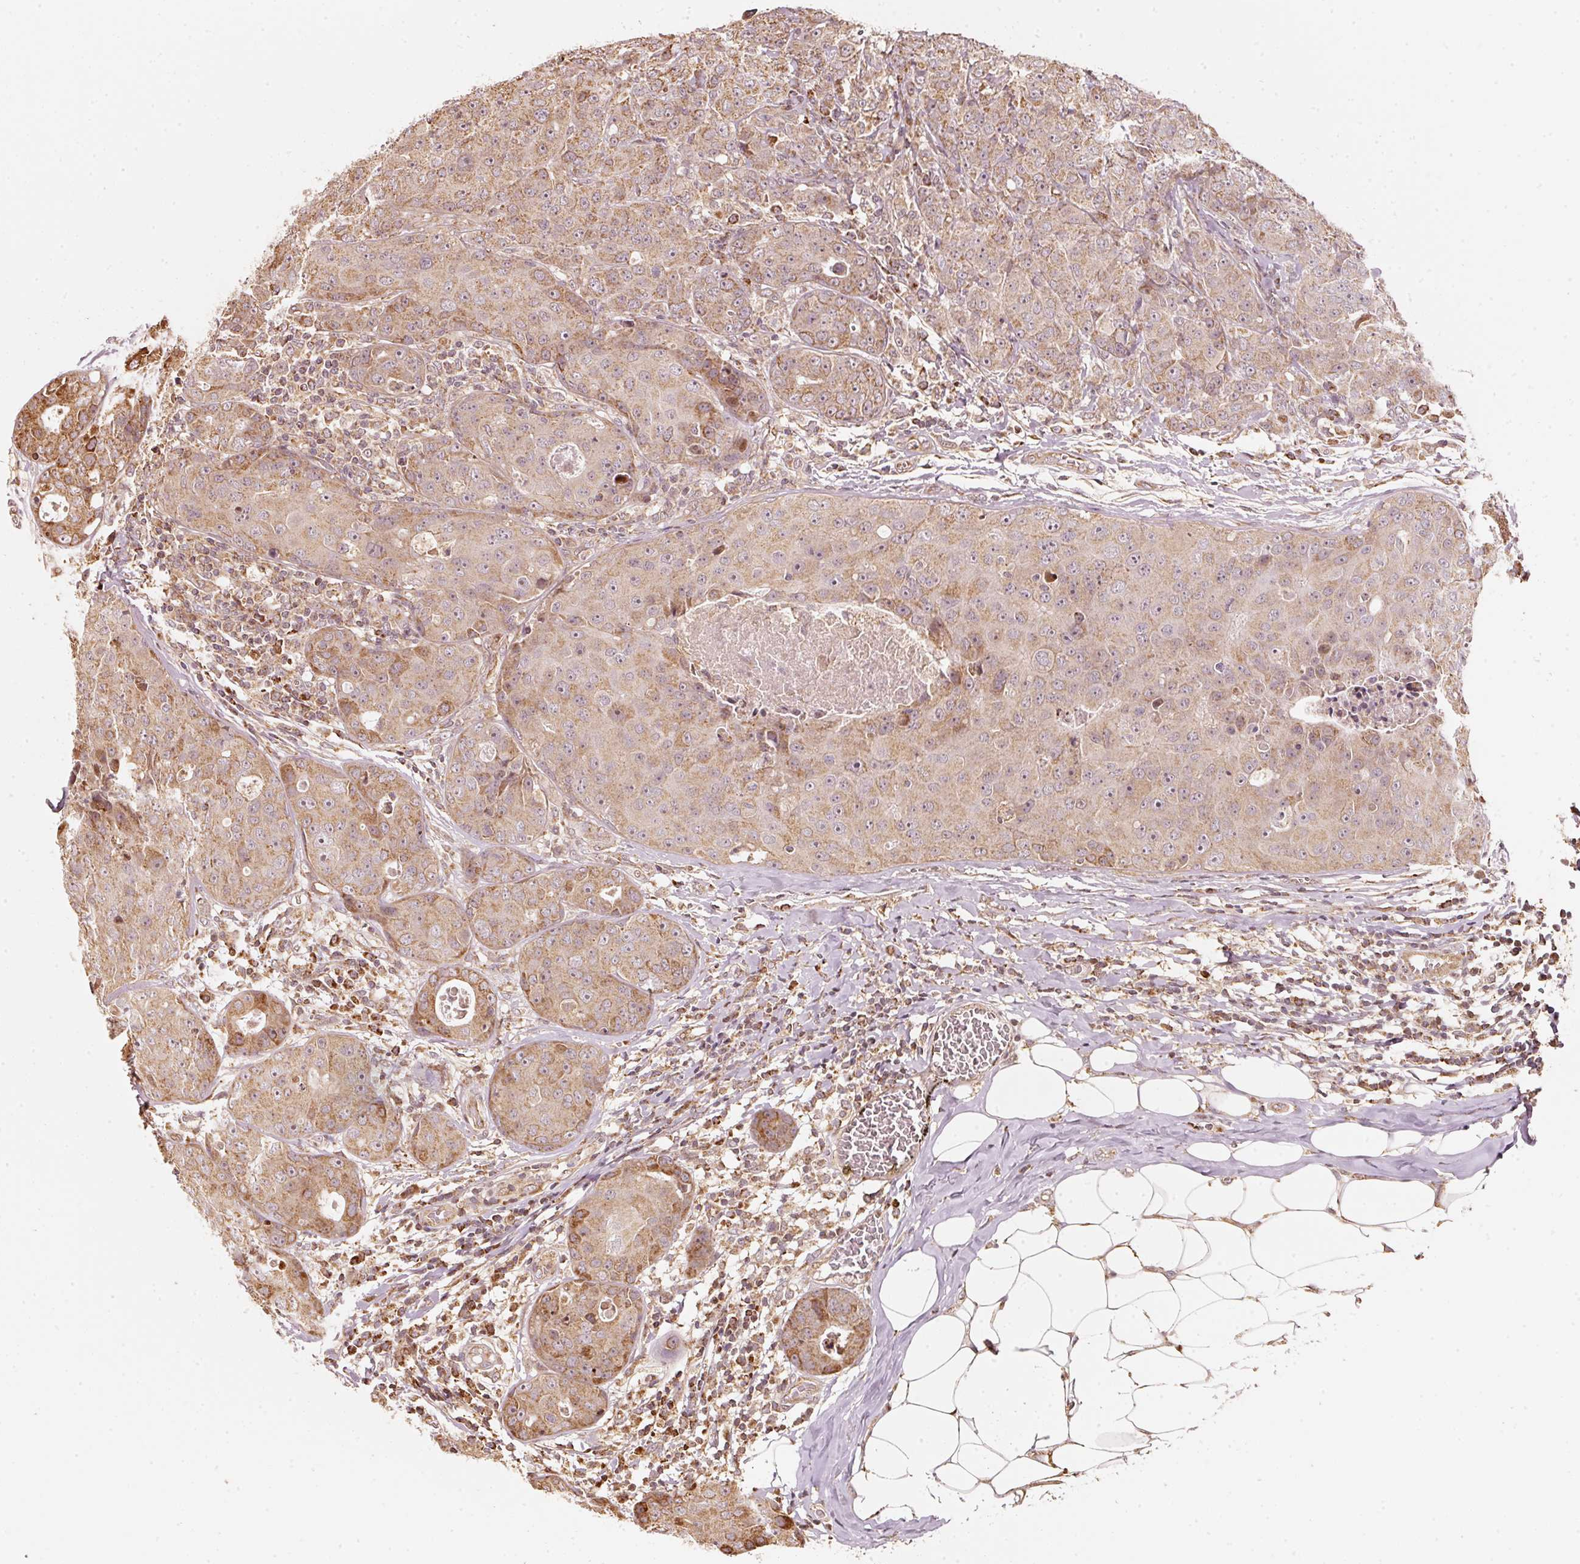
{"staining": {"intensity": "moderate", "quantity": ">75%", "location": "cytoplasmic/membranous,nuclear"}, "tissue": "breast cancer", "cell_type": "Tumor cells", "image_type": "cancer", "snomed": [{"axis": "morphology", "description": "Duct carcinoma"}, {"axis": "topography", "description": "Breast"}], "caption": "Human infiltrating ductal carcinoma (breast) stained with a brown dye shows moderate cytoplasmic/membranous and nuclear positive expression in about >75% of tumor cells.", "gene": "RAB35", "patient": {"sex": "female", "age": 43}}